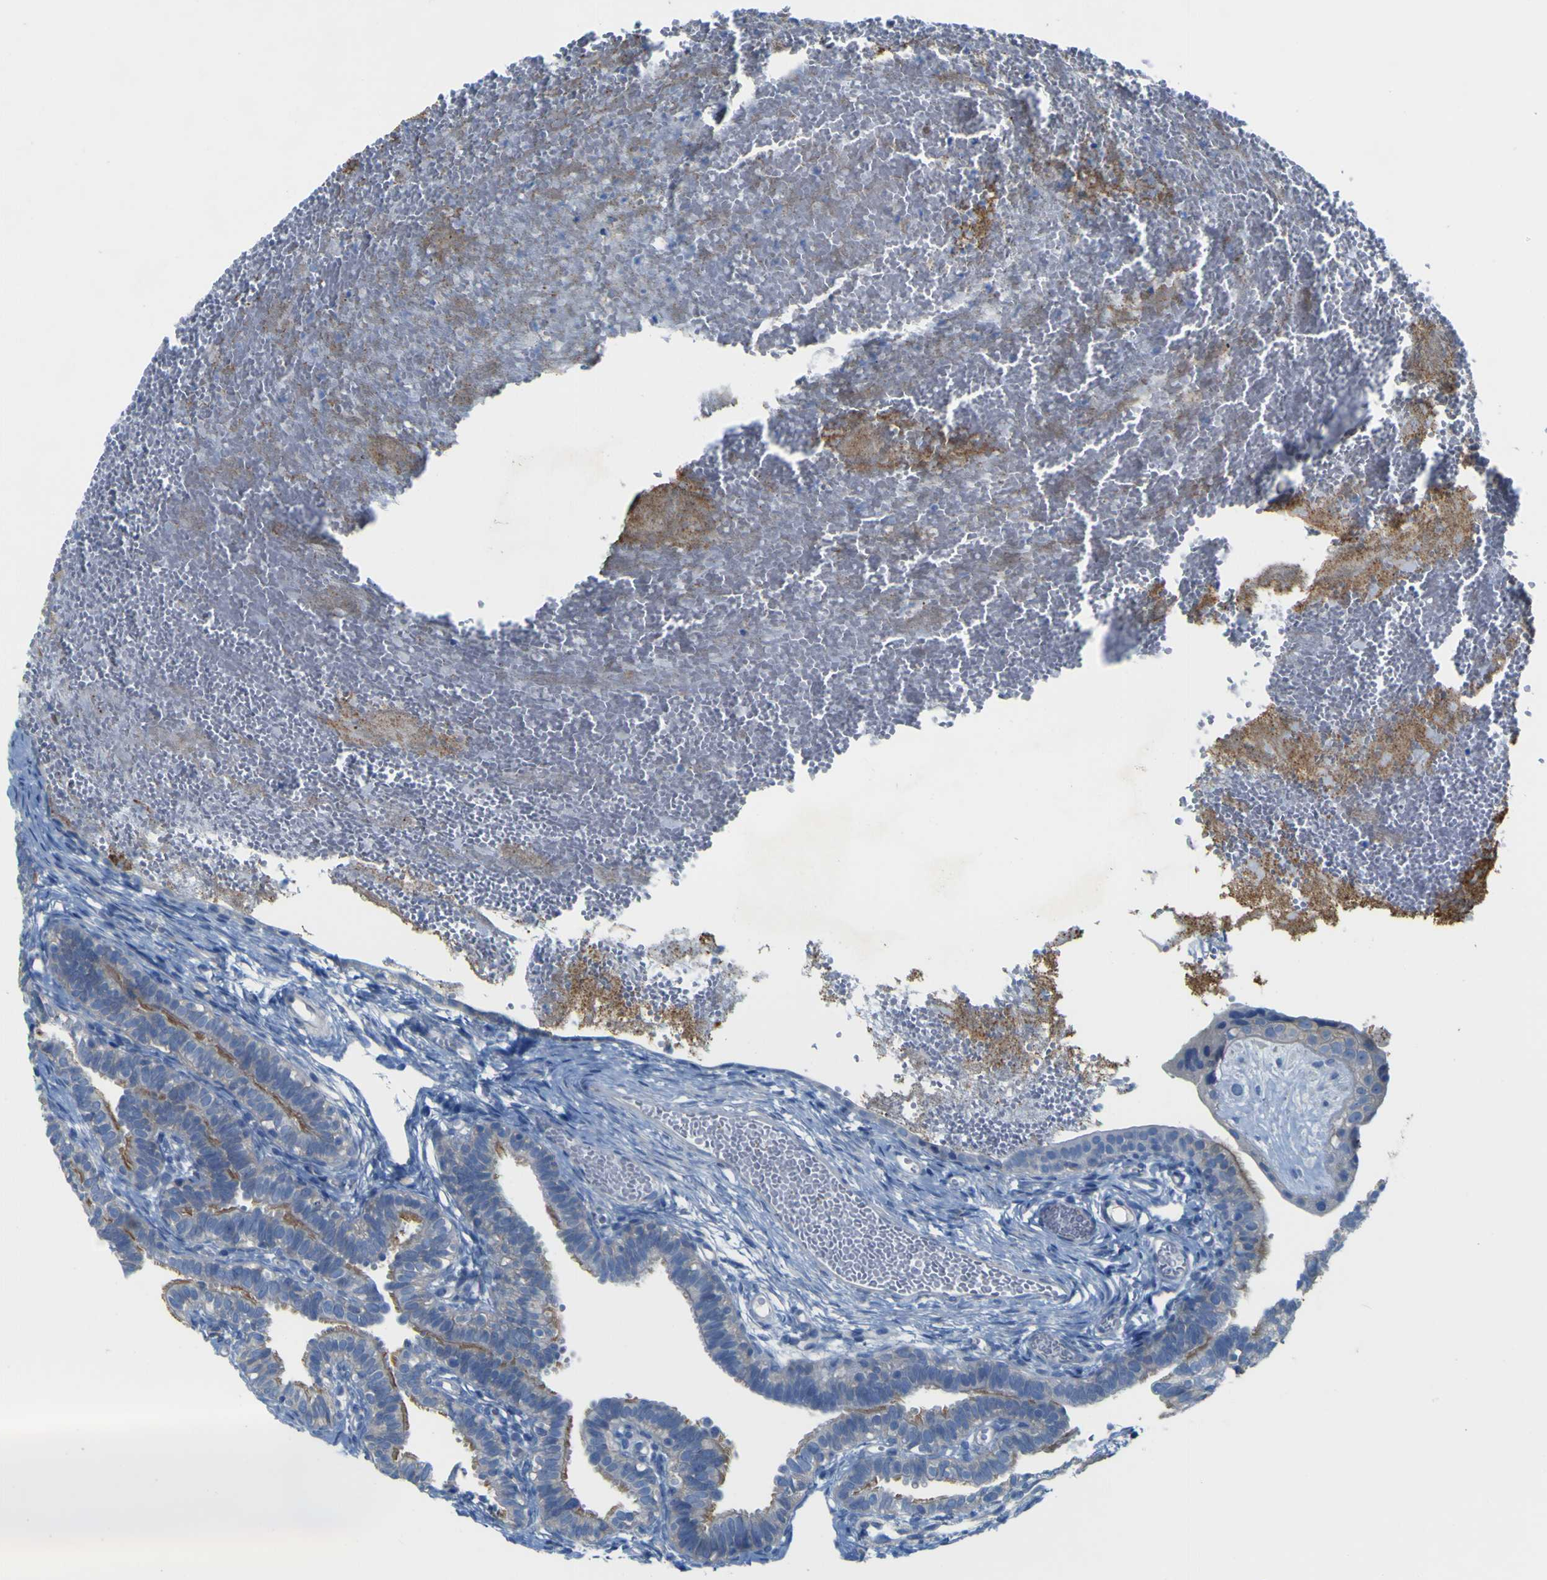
{"staining": {"intensity": "moderate", "quantity": "25%-75%", "location": "cytoplasmic/membranous"}, "tissue": "fallopian tube", "cell_type": "Glandular cells", "image_type": "normal", "snomed": [{"axis": "morphology", "description": "Normal tissue, NOS"}, {"axis": "topography", "description": "Fallopian tube"}, {"axis": "topography", "description": "Placenta"}], "caption": "Immunohistochemical staining of normal human fallopian tube reveals moderate cytoplasmic/membranous protein expression in about 25%-75% of glandular cells.", "gene": "MYEOV", "patient": {"sex": "female", "age": 34}}